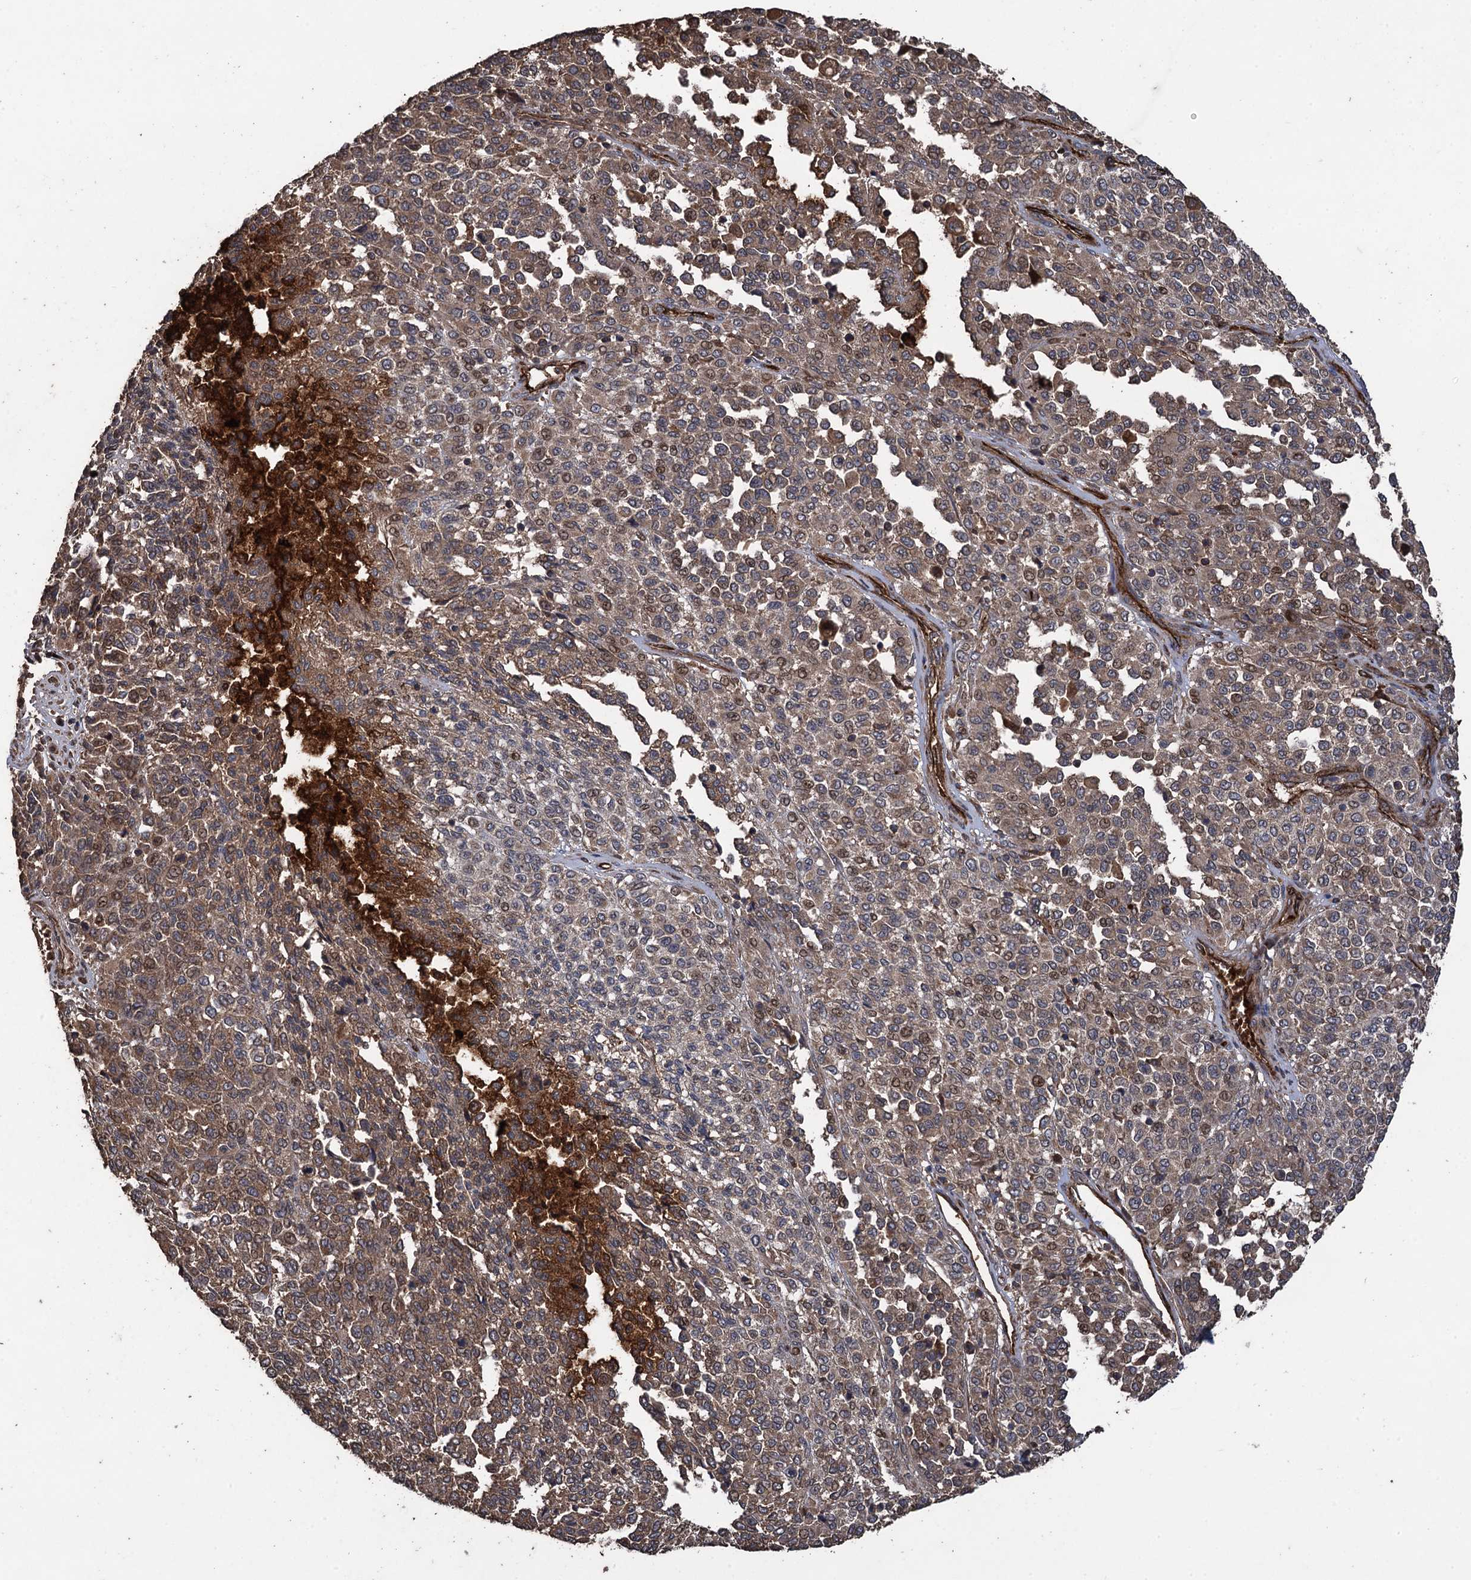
{"staining": {"intensity": "moderate", "quantity": "25%-75%", "location": "cytoplasmic/membranous,nuclear"}, "tissue": "melanoma", "cell_type": "Tumor cells", "image_type": "cancer", "snomed": [{"axis": "morphology", "description": "Malignant melanoma, Metastatic site"}, {"axis": "topography", "description": "Pancreas"}], "caption": "Melanoma stained with DAB (3,3'-diaminobenzidine) immunohistochemistry (IHC) shows medium levels of moderate cytoplasmic/membranous and nuclear expression in approximately 25%-75% of tumor cells.", "gene": "TXNDC11", "patient": {"sex": "female", "age": 30}}